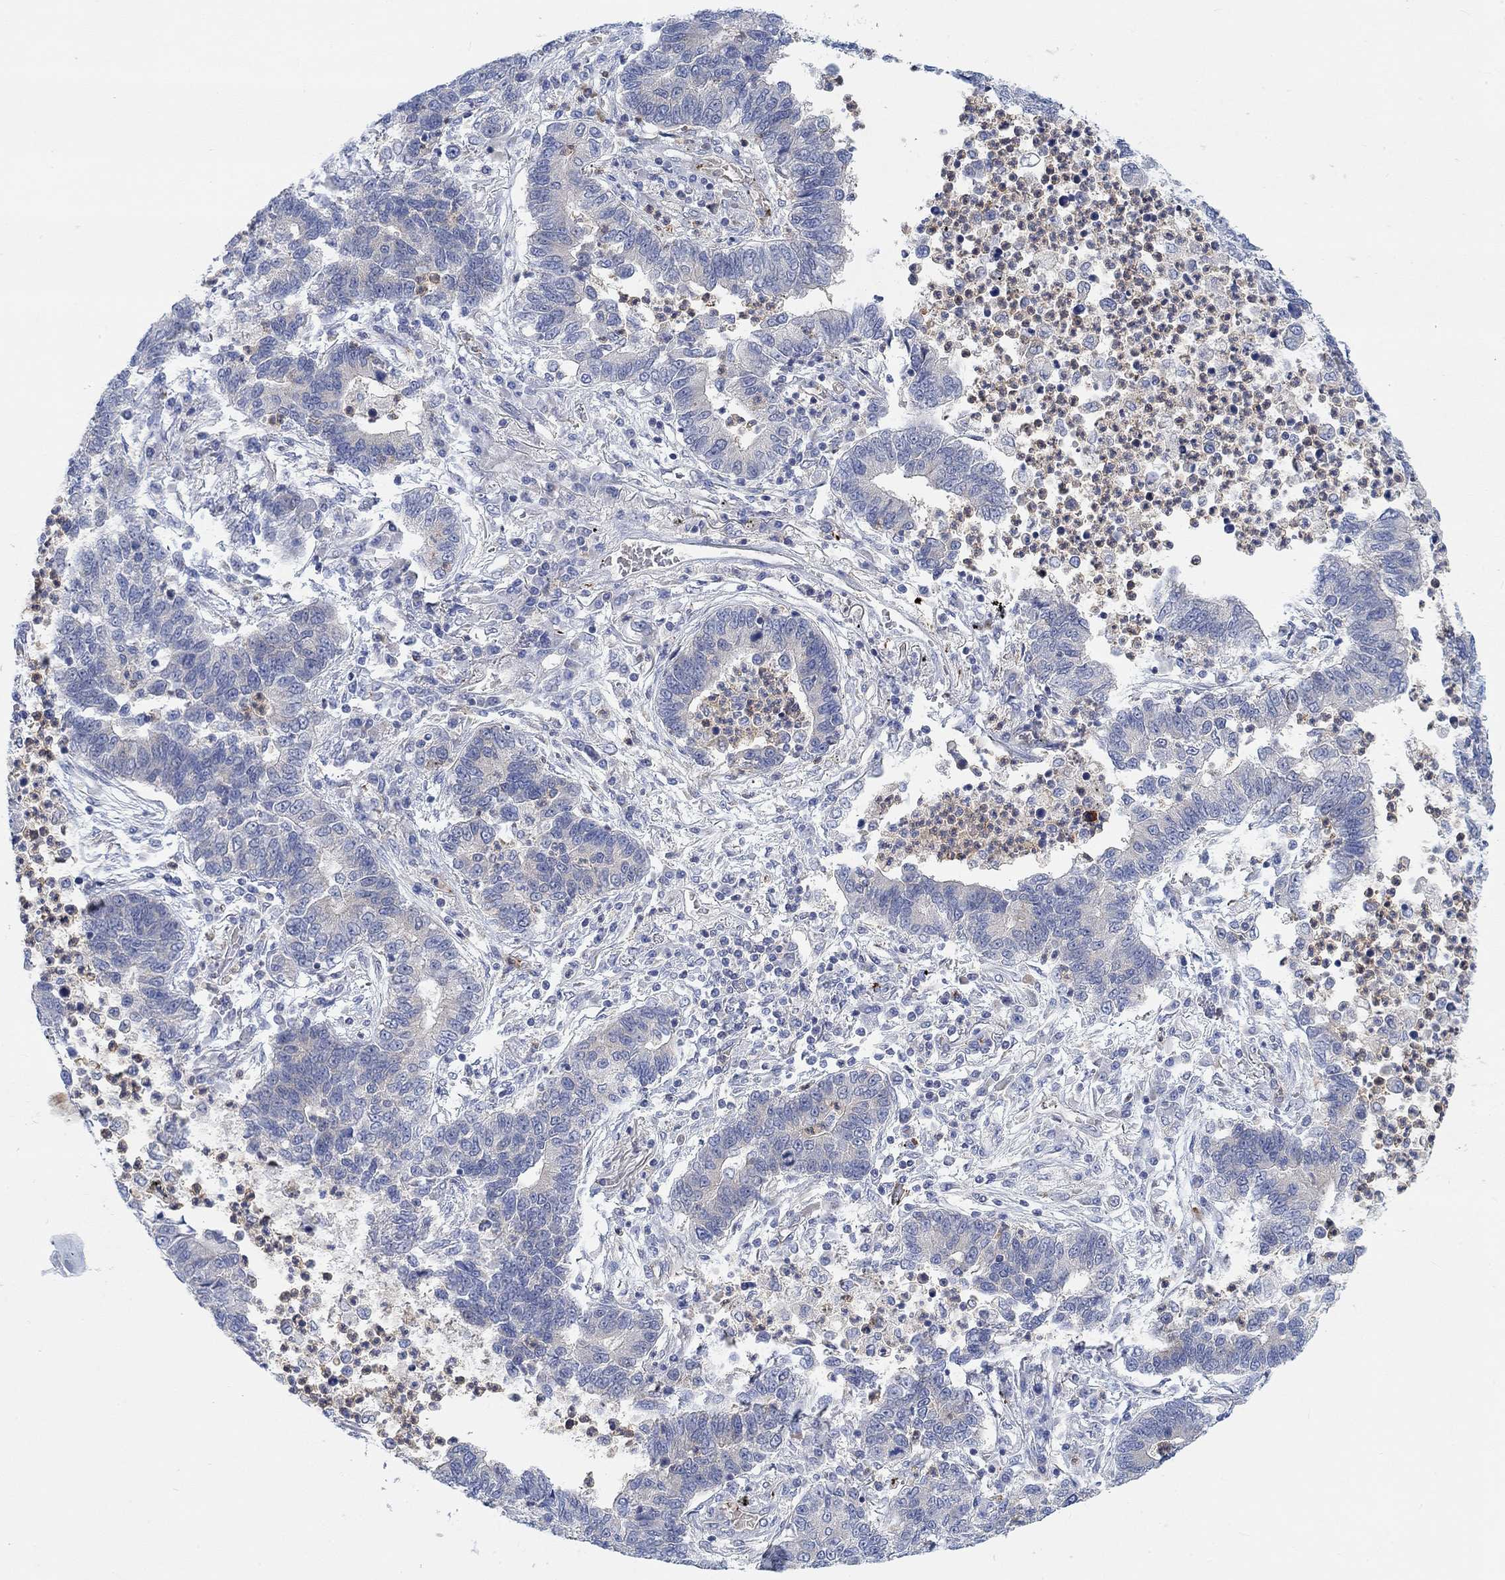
{"staining": {"intensity": "negative", "quantity": "none", "location": "none"}, "tissue": "lung cancer", "cell_type": "Tumor cells", "image_type": "cancer", "snomed": [{"axis": "morphology", "description": "Adenocarcinoma, NOS"}, {"axis": "topography", "description": "Lung"}], "caption": "Immunohistochemistry image of neoplastic tissue: human lung adenocarcinoma stained with DAB (3,3'-diaminobenzidine) demonstrates no significant protein expression in tumor cells.", "gene": "PMFBP1", "patient": {"sex": "female", "age": 57}}